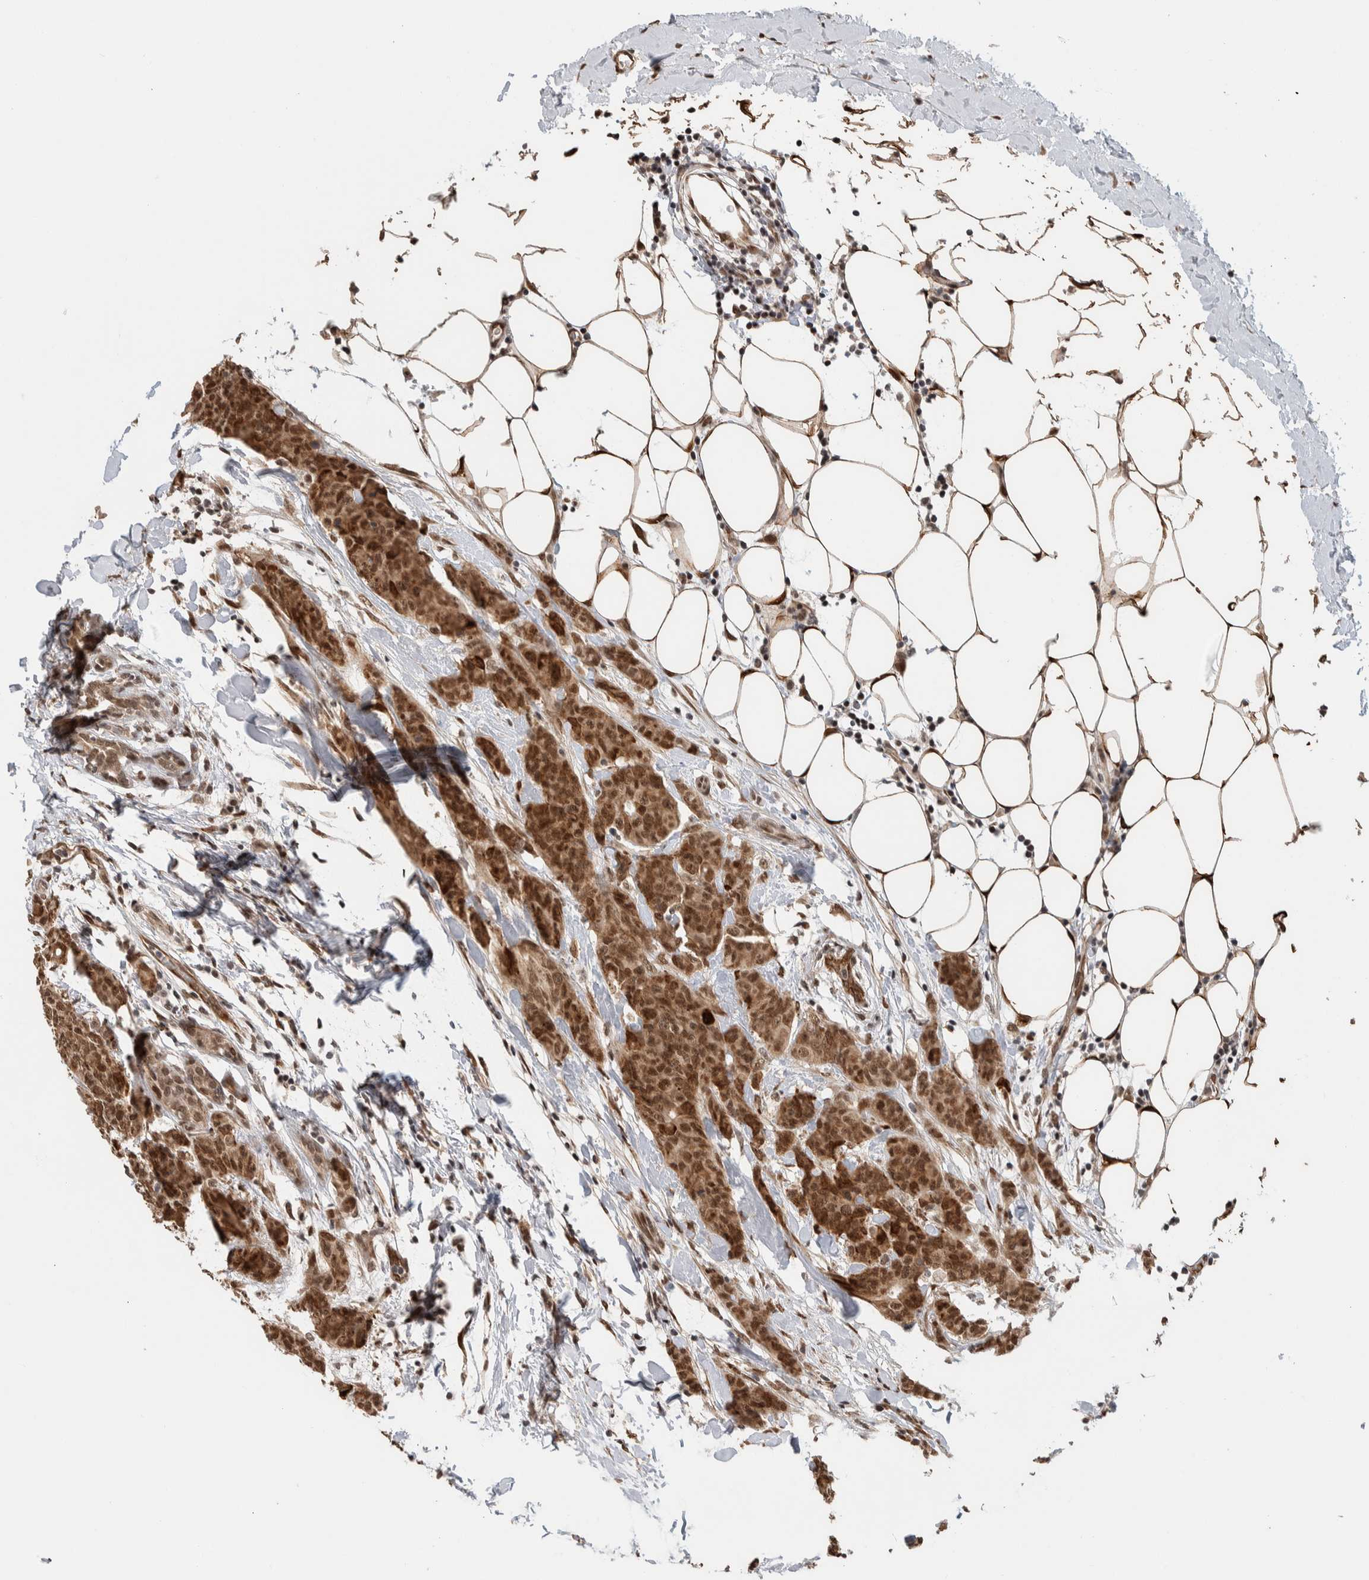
{"staining": {"intensity": "strong", "quantity": ">75%", "location": "cytoplasmic/membranous,nuclear"}, "tissue": "breast cancer", "cell_type": "Tumor cells", "image_type": "cancer", "snomed": [{"axis": "morphology", "description": "Normal tissue, NOS"}, {"axis": "morphology", "description": "Duct carcinoma"}, {"axis": "topography", "description": "Breast"}], "caption": "A micrograph of breast cancer stained for a protein exhibits strong cytoplasmic/membranous and nuclear brown staining in tumor cells. The staining was performed using DAB to visualize the protein expression in brown, while the nuclei were stained in blue with hematoxylin (Magnification: 20x).", "gene": "TNRC18", "patient": {"sex": "female", "age": 40}}